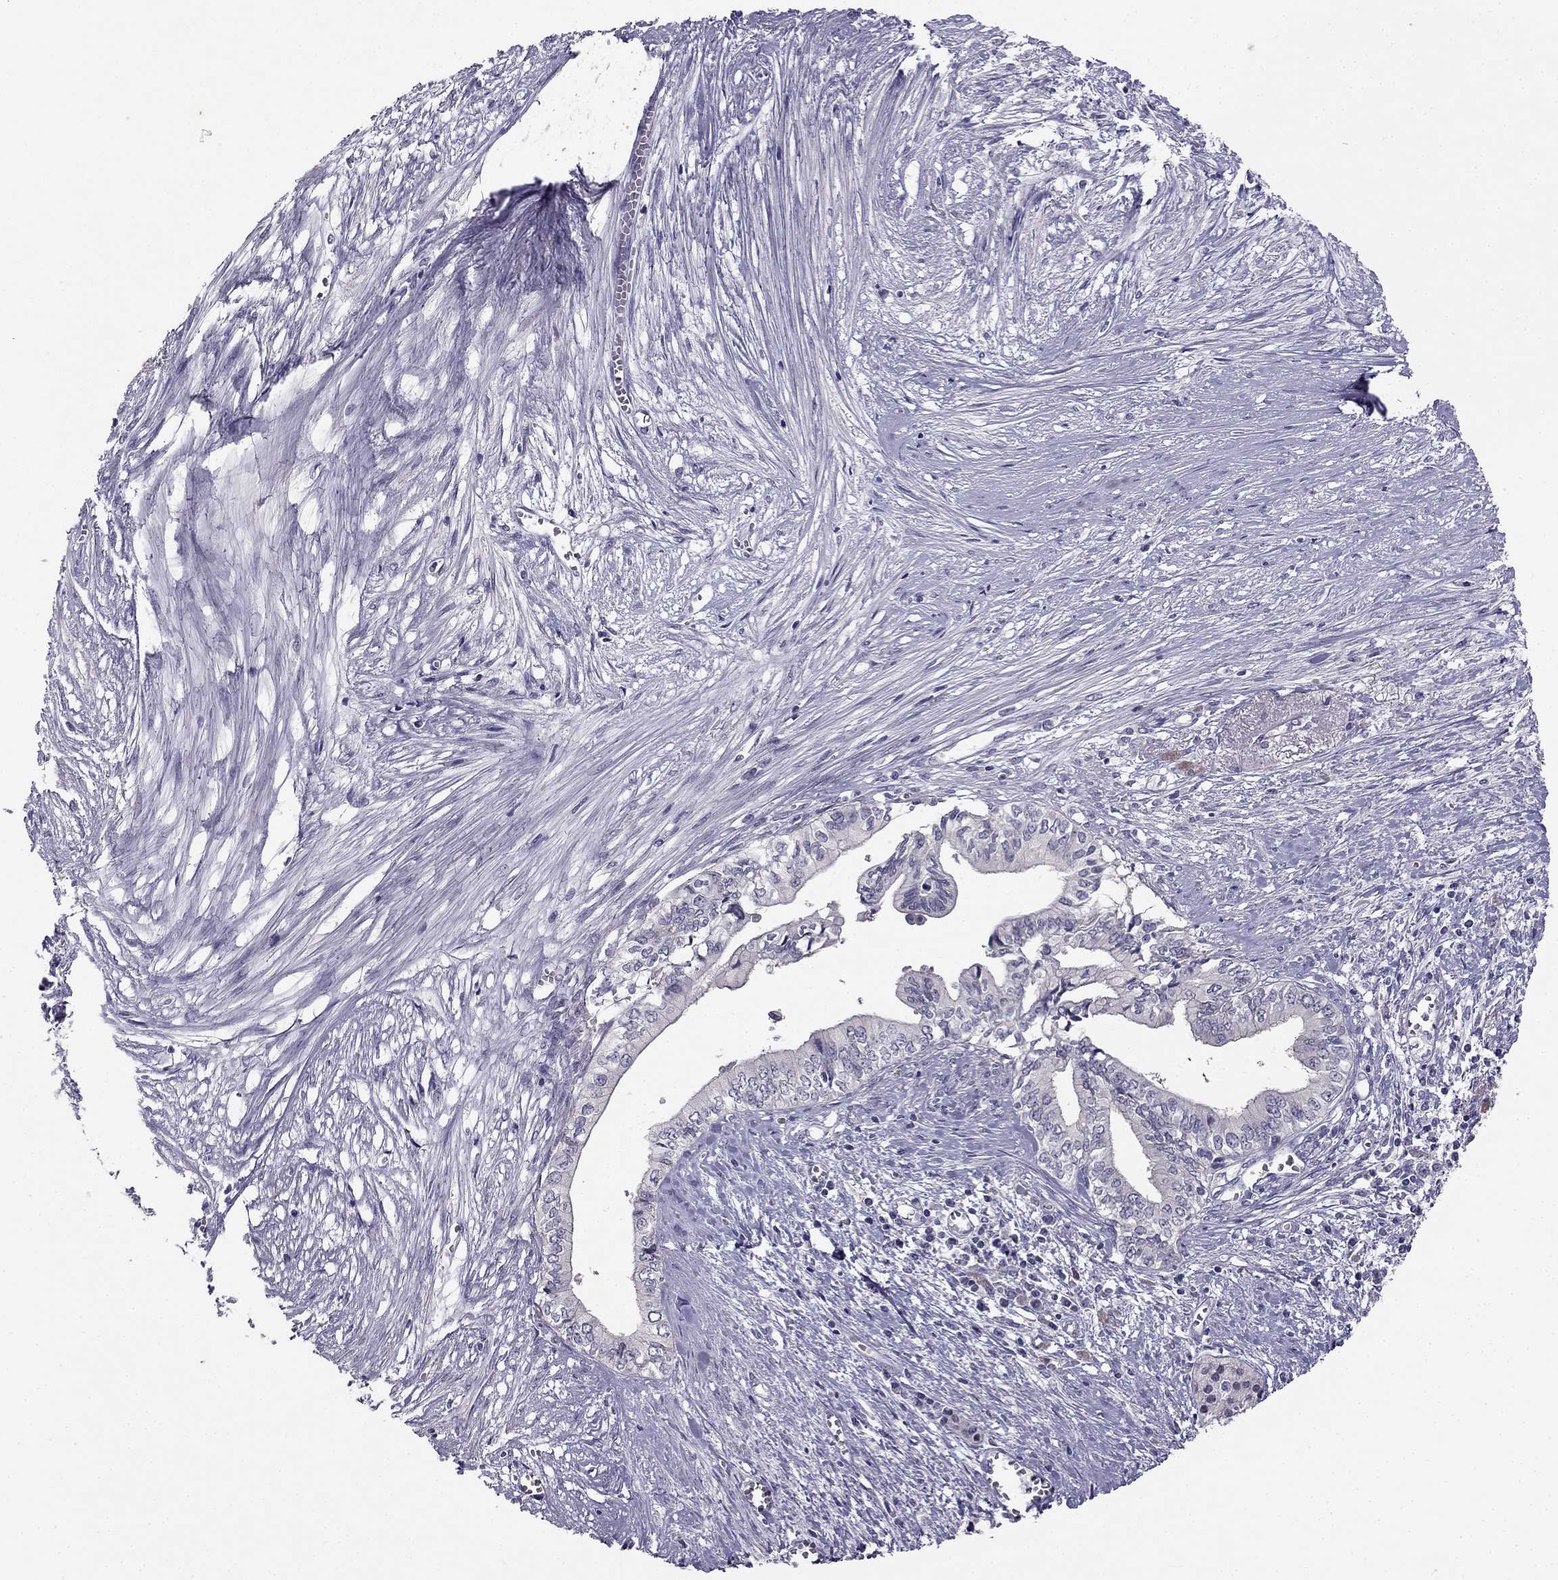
{"staining": {"intensity": "negative", "quantity": "none", "location": "none"}, "tissue": "pancreatic cancer", "cell_type": "Tumor cells", "image_type": "cancer", "snomed": [{"axis": "morphology", "description": "Adenocarcinoma, NOS"}, {"axis": "topography", "description": "Pancreas"}], "caption": "Image shows no significant protein staining in tumor cells of pancreatic cancer (adenocarcinoma). Nuclei are stained in blue.", "gene": "HSFX1", "patient": {"sex": "female", "age": 61}}